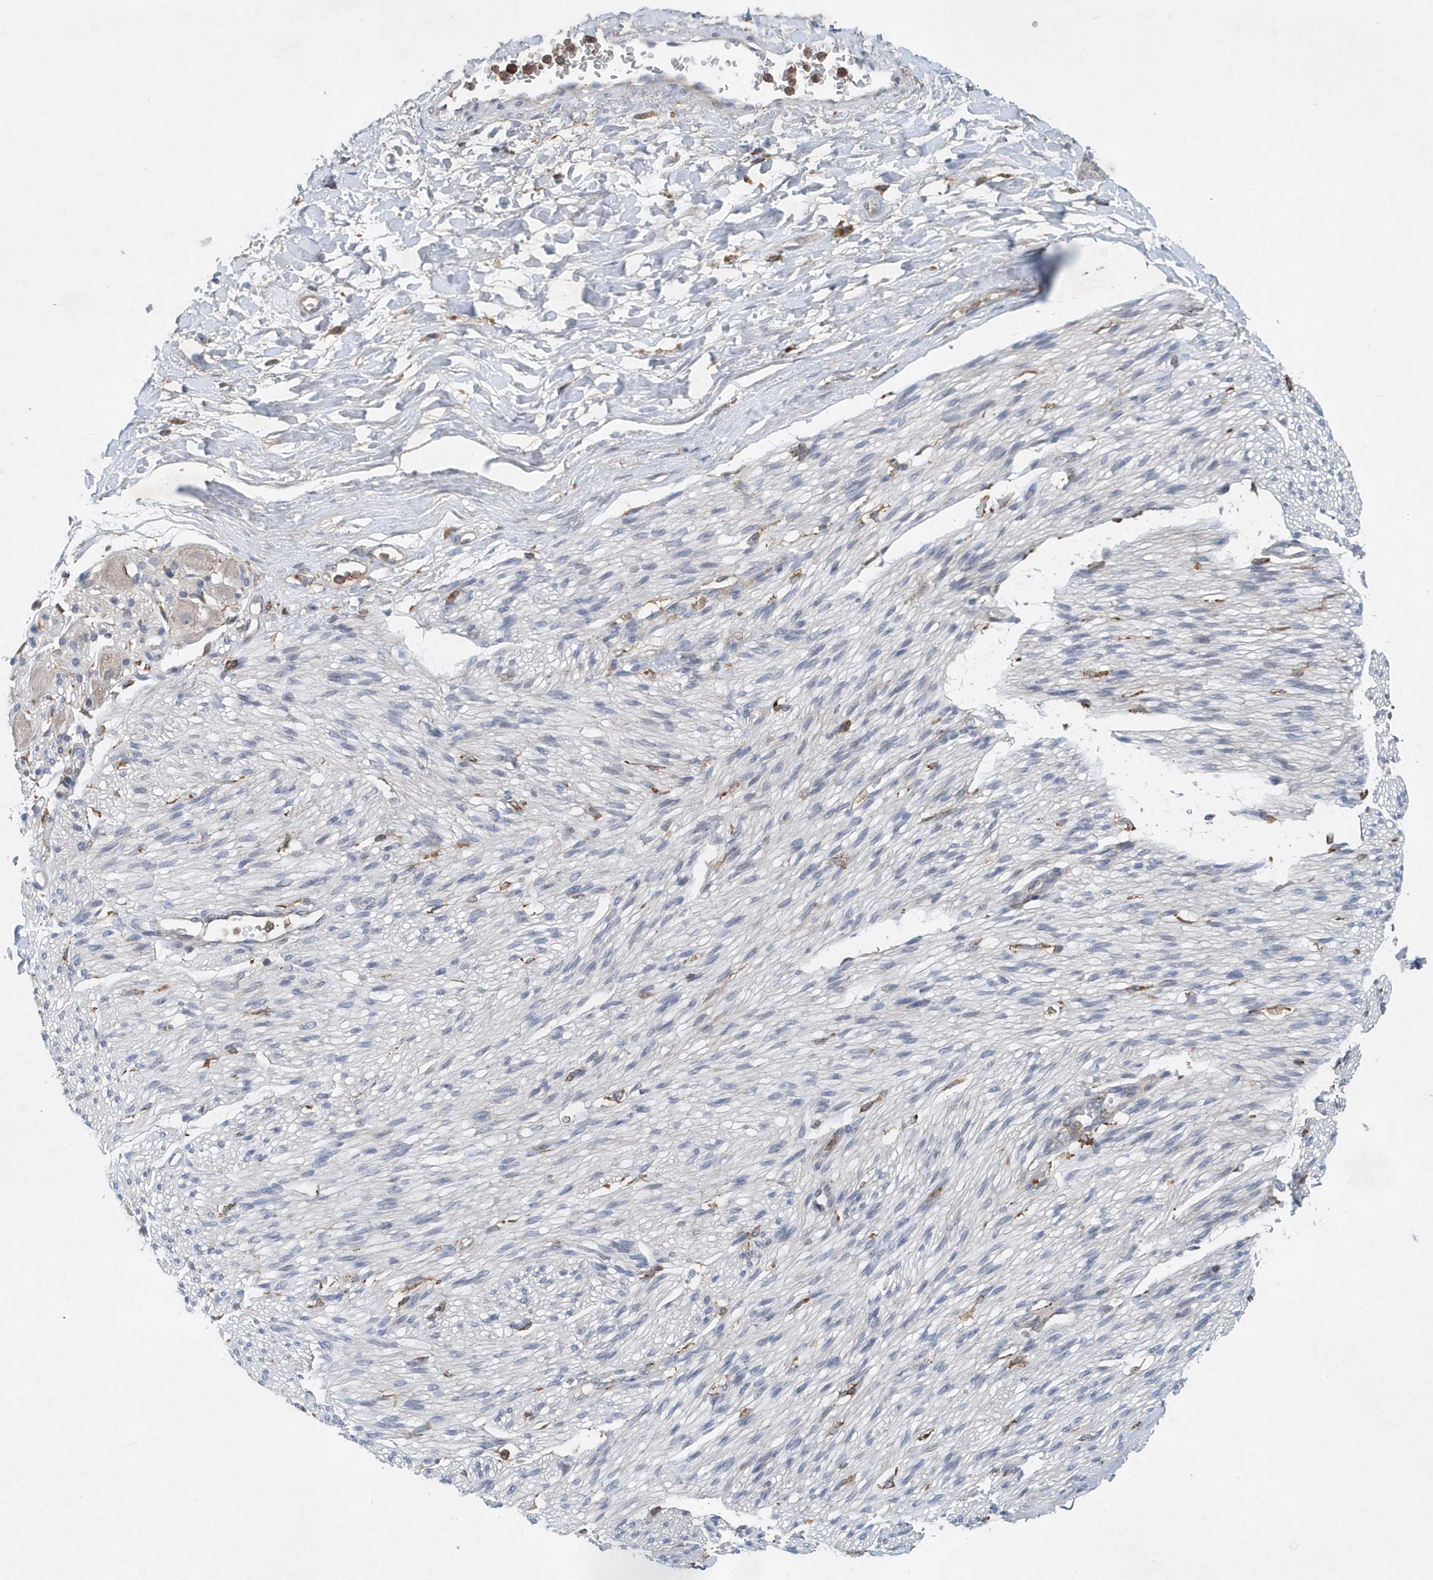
{"staining": {"intensity": "negative", "quantity": "none", "location": "none"}, "tissue": "adipose tissue", "cell_type": "Adipocytes", "image_type": "normal", "snomed": [{"axis": "morphology", "description": "Normal tissue, NOS"}, {"axis": "topography", "description": "Kidney"}, {"axis": "topography", "description": "Peripheral nerve tissue"}], "caption": "Adipocytes are negative for brown protein staining in benign adipose tissue. The staining is performed using DAB (3,3'-diaminobenzidine) brown chromogen with nuclei counter-stained in using hematoxylin.", "gene": "P2RY10", "patient": {"sex": "male", "age": 7}}